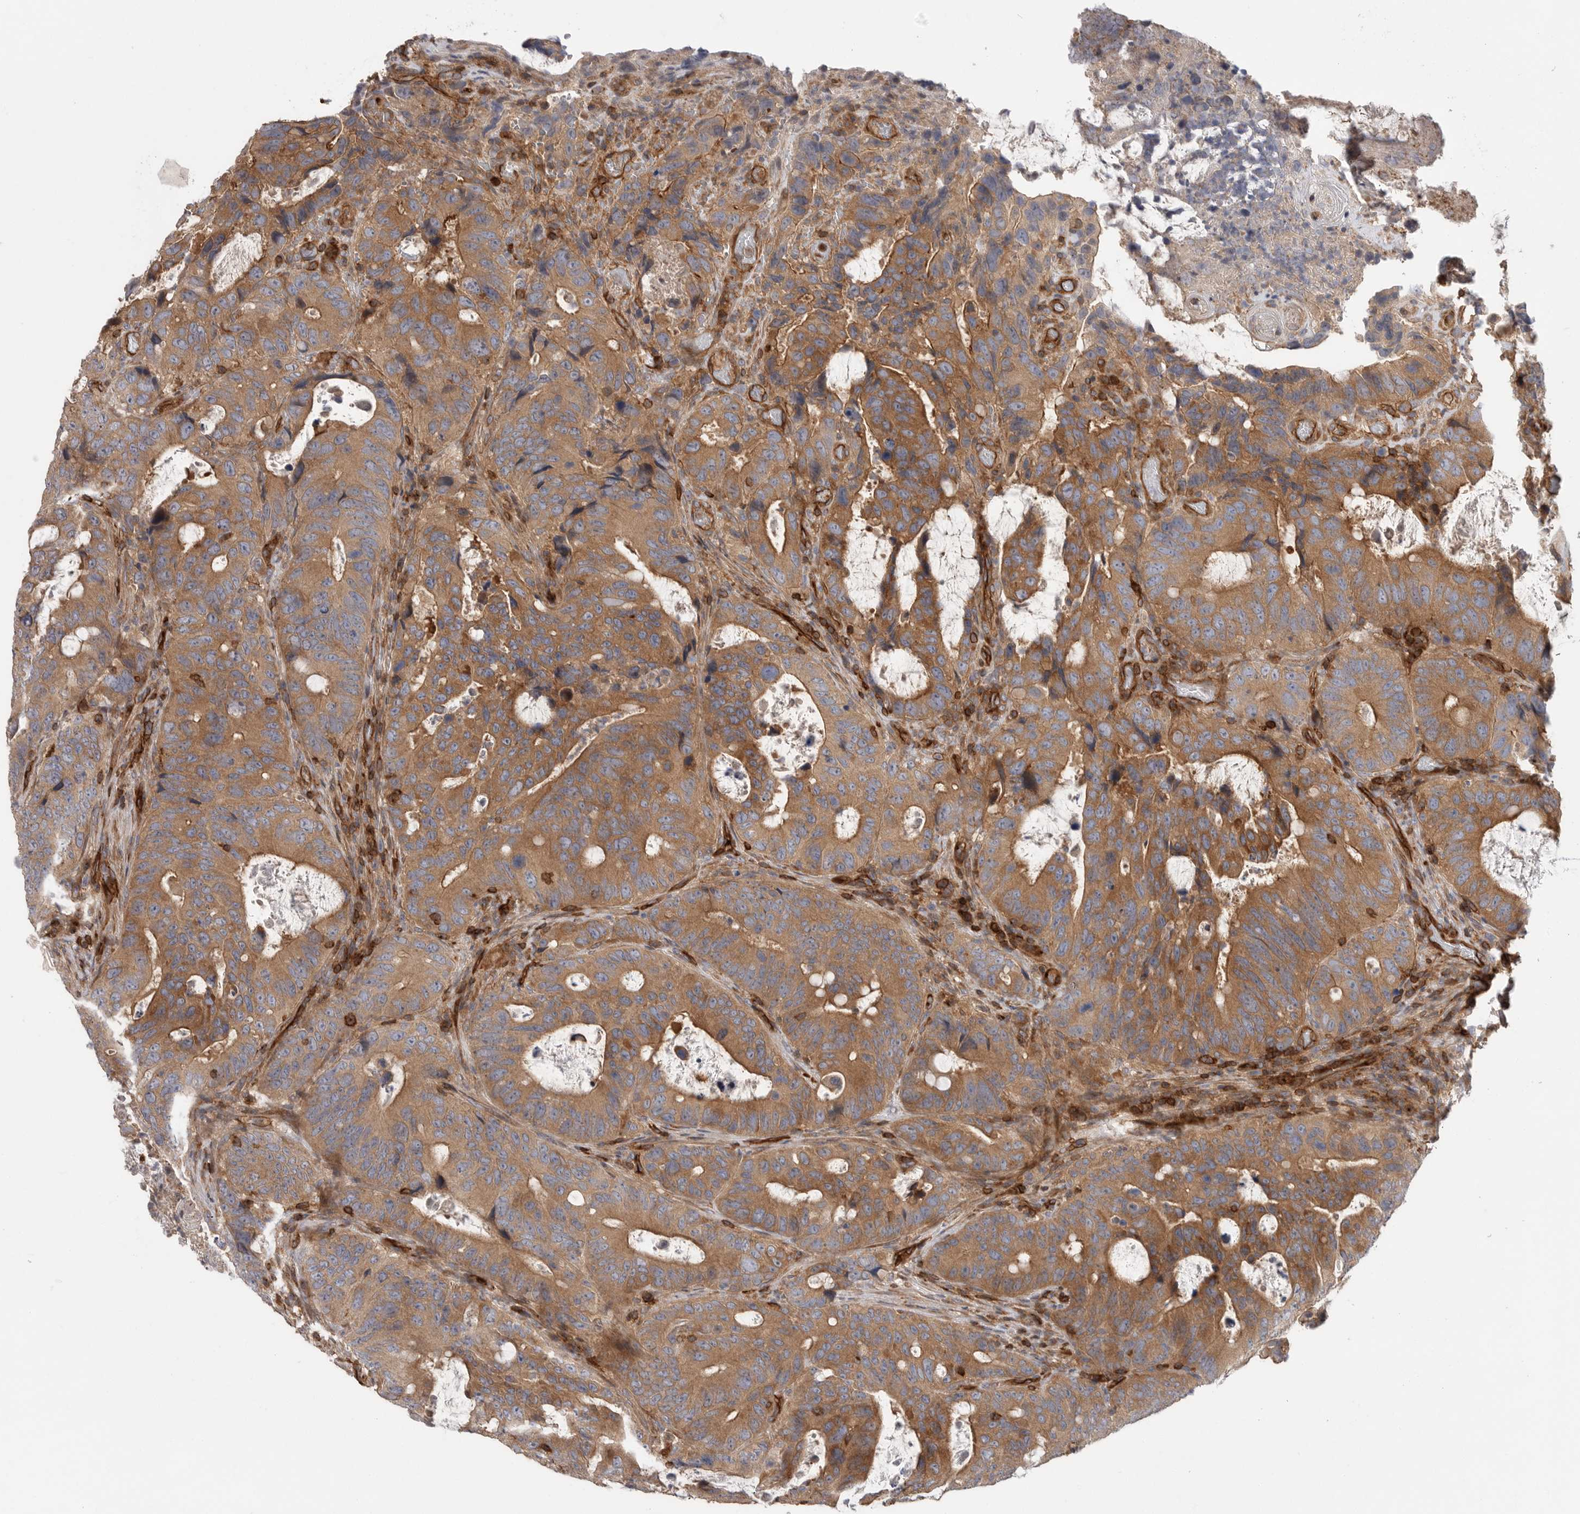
{"staining": {"intensity": "strong", "quantity": ">75%", "location": "cytoplasmic/membranous"}, "tissue": "colorectal cancer", "cell_type": "Tumor cells", "image_type": "cancer", "snomed": [{"axis": "morphology", "description": "Adenocarcinoma, NOS"}, {"axis": "topography", "description": "Colon"}], "caption": "IHC micrograph of neoplastic tissue: colorectal cancer (adenocarcinoma) stained using immunohistochemistry displays high levels of strong protein expression localized specifically in the cytoplasmic/membranous of tumor cells, appearing as a cytoplasmic/membranous brown color.", "gene": "PRKCH", "patient": {"sex": "male", "age": 83}}